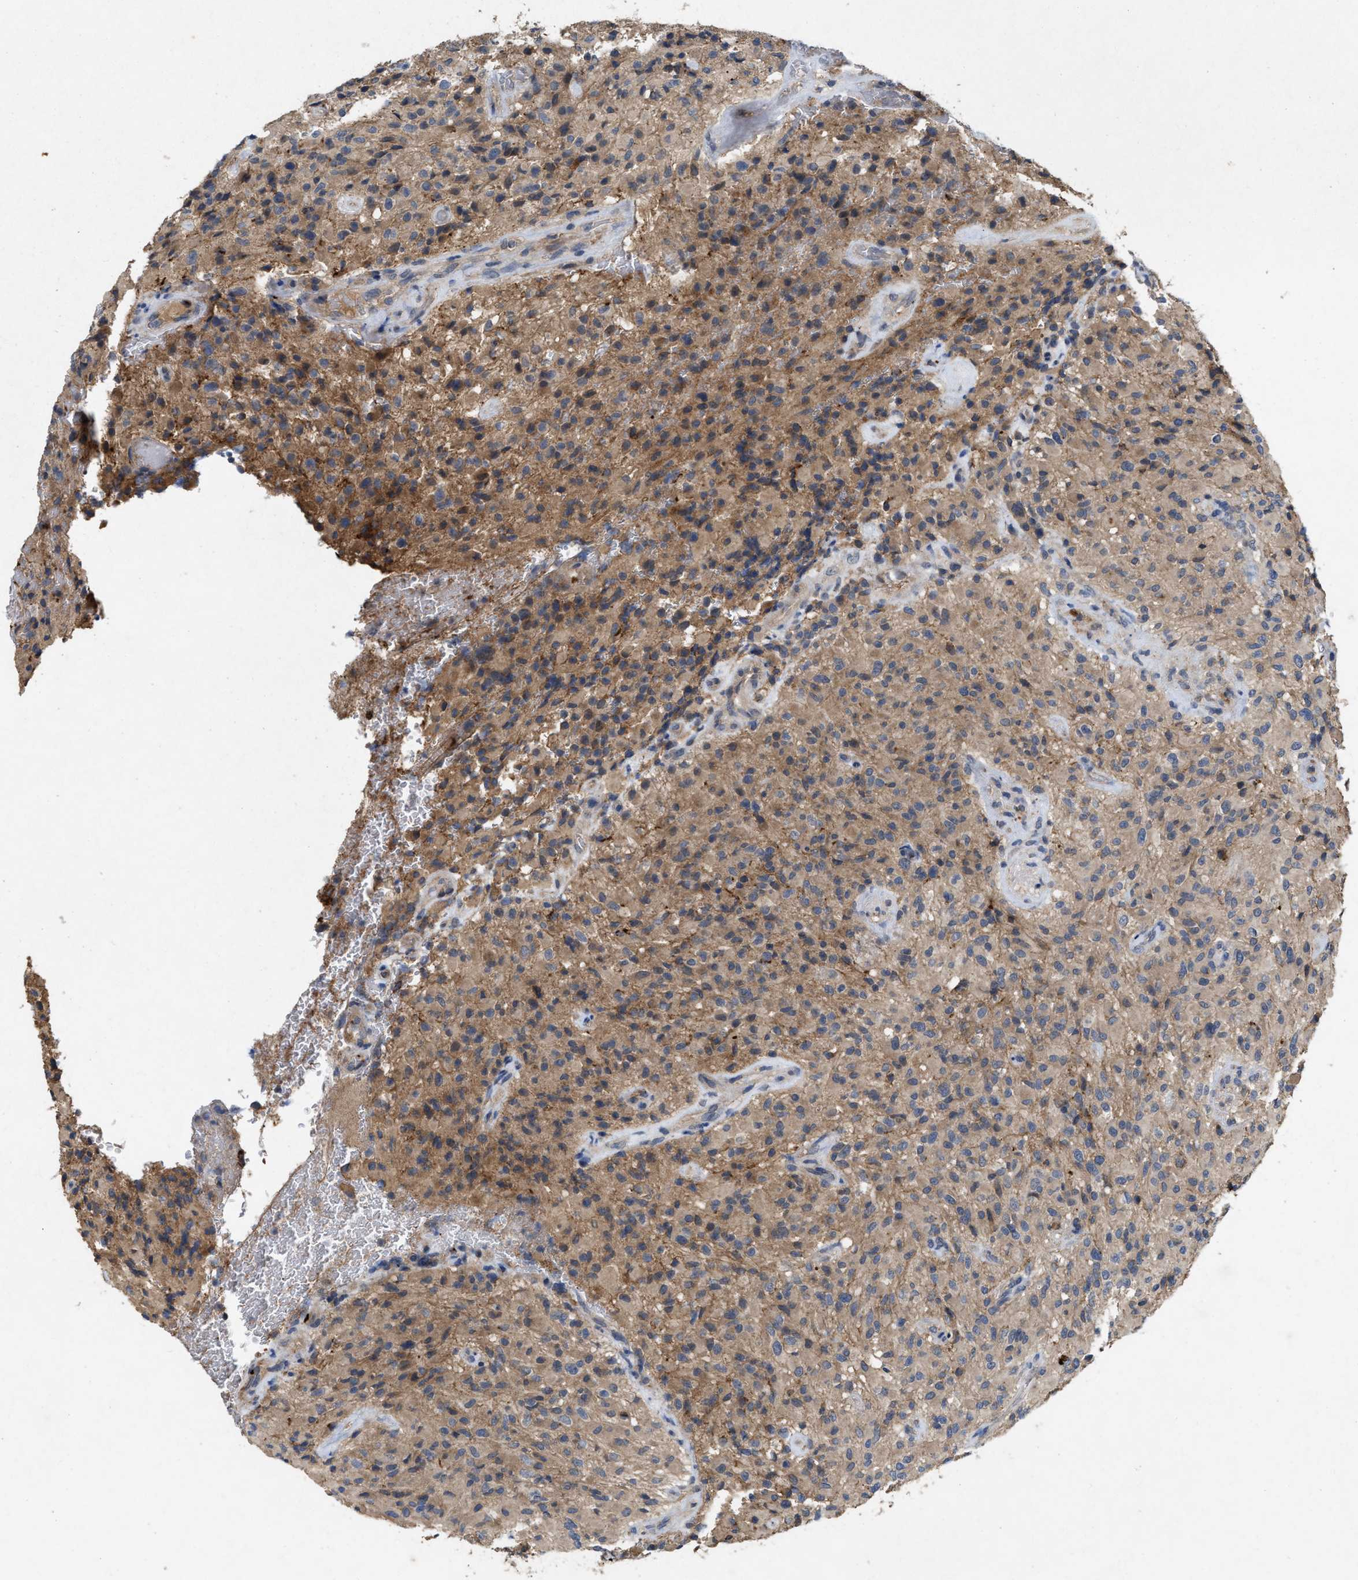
{"staining": {"intensity": "moderate", "quantity": ">75%", "location": "cytoplasmic/membranous"}, "tissue": "glioma", "cell_type": "Tumor cells", "image_type": "cancer", "snomed": [{"axis": "morphology", "description": "Glioma, malignant, High grade"}, {"axis": "topography", "description": "Brain"}], "caption": "Immunohistochemistry (IHC) (DAB (3,3'-diaminobenzidine)) staining of high-grade glioma (malignant) shows moderate cytoplasmic/membranous protein positivity in approximately >75% of tumor cells.", "gene": "LPAR2", "patient": {"sex": "male", "age": 71}}